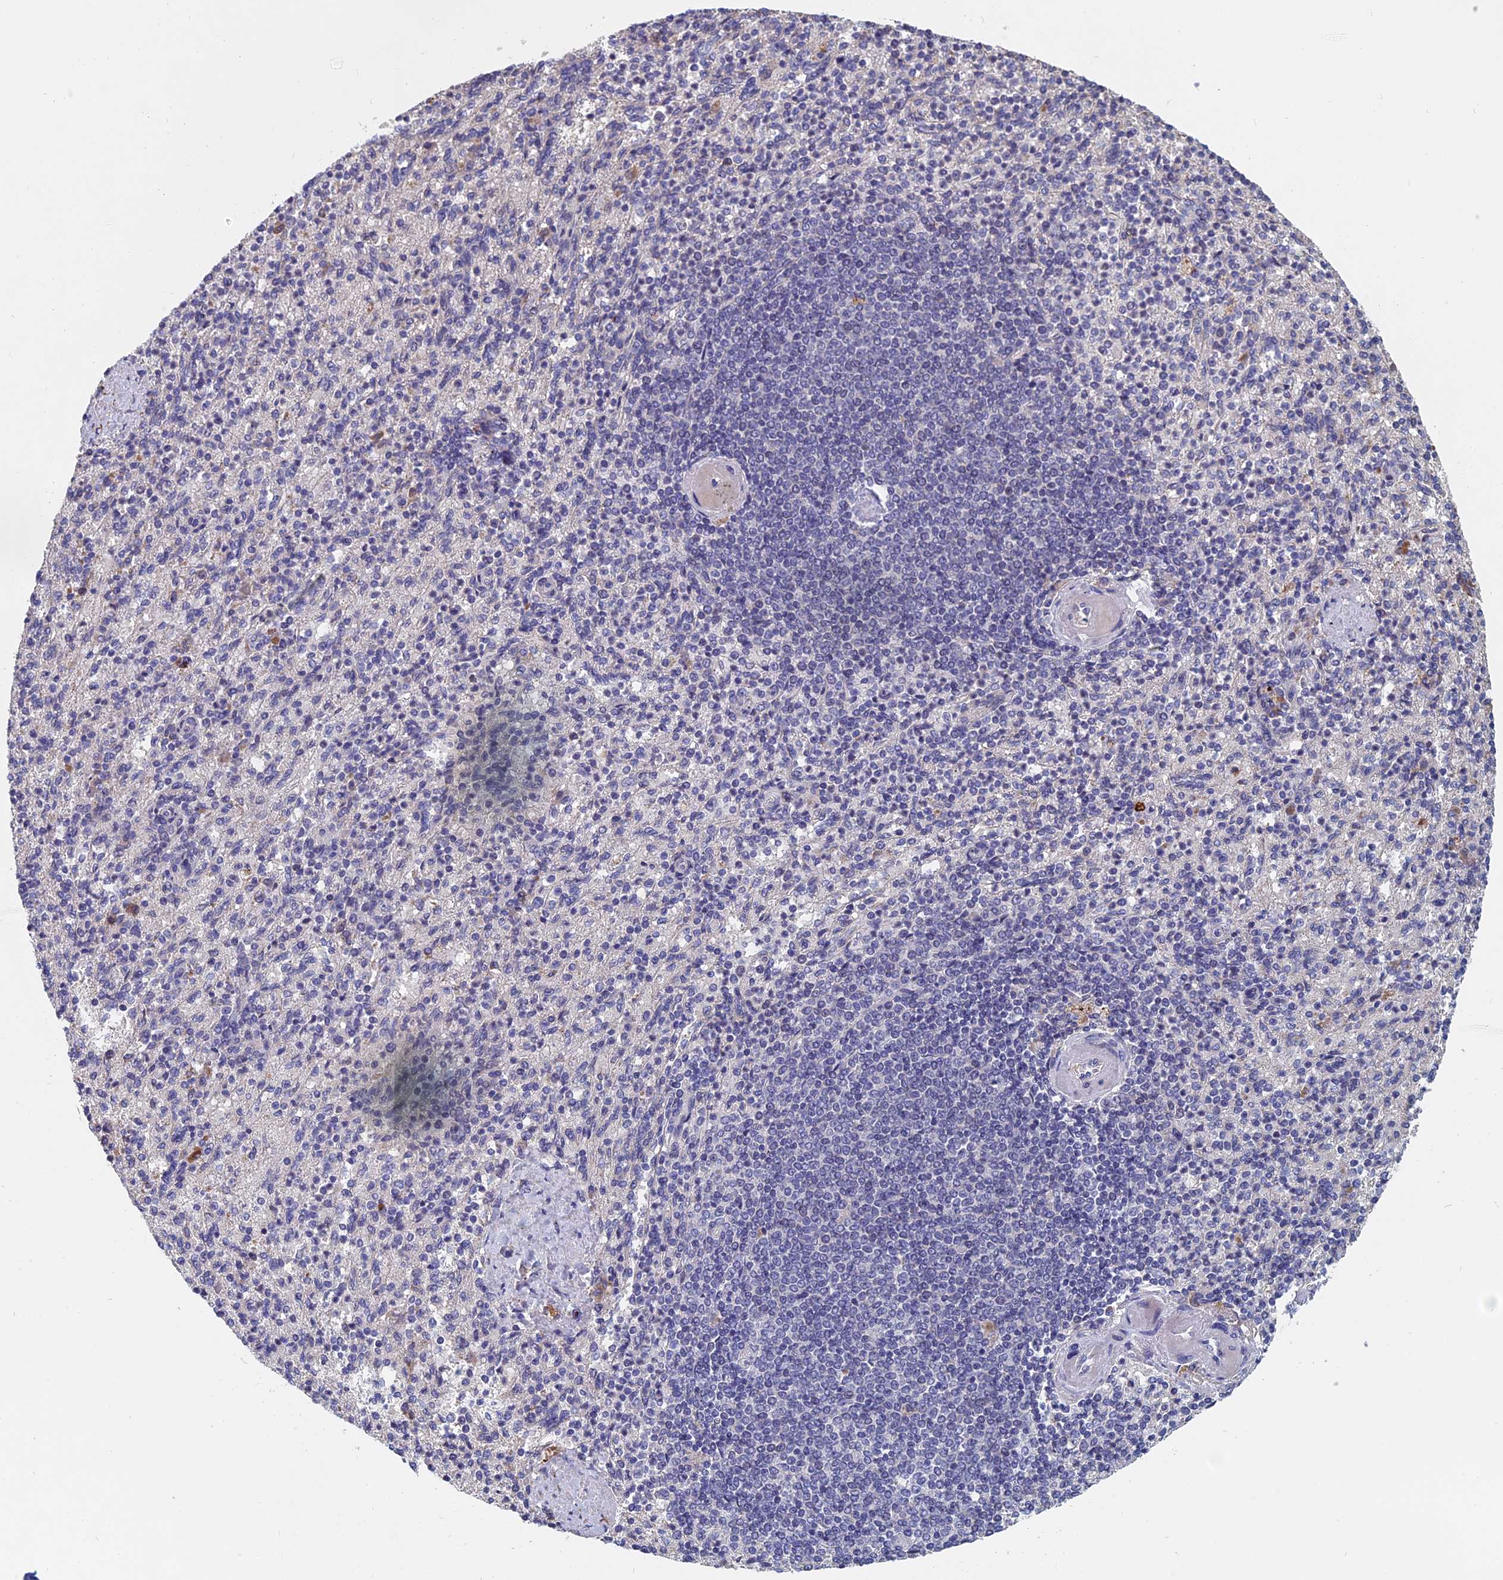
{"staining": {"intensity": "negative", "quantity": "none", "location": "none"}, "tissue": "spleen", "cell_type": "Cells in red pulp", "image_type": "normal", "snomed": [{"axis": "morphology", "description": "Normal tissue, NOS"}, {"axis": "topography", "description": "Spleen"}], "caption": "High magnification brightfield microscopy of benign spleen stained with DAB (3,3'-diaminobenzidine) (brown) and counterstained with hematoxylin (blue): cells in red pulp show no significant expression. (DAB (3,3'-diaminobenzidine) IHC visualized using brightfield microscopy, high magnification).", "gene": "SLC33A1", "patient": {"sex": "female", "age": 74}}